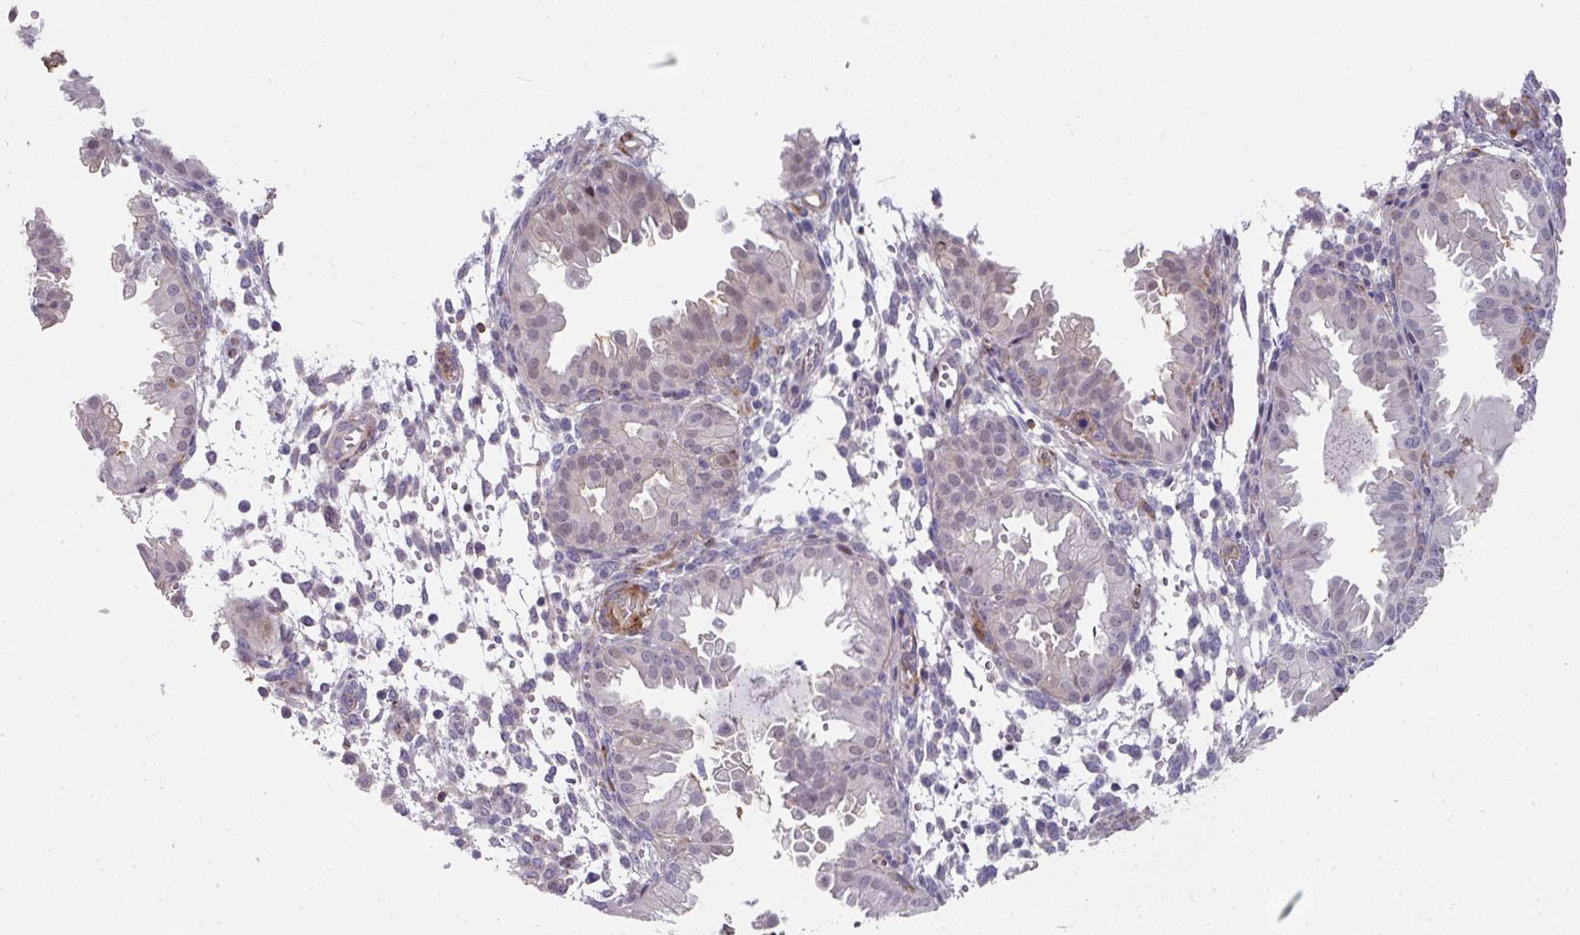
{"staining": {"intensity": "negative", "quantity": "none", "location": "none"}, "tissue": "endometrium", "cell_type": "Cells in endometrial stroma", "image_type": "normal", "snomed": [{"axis": "morphology", "description": "Normal tissue, NOS"}, {"axis": "topography", "description": "Endometrium"}], "caption": "A photomicrograph of human endometrium is negative for staining in cells in endometrial stroma. (DAB (3,3'-diaminobenzidine) IHC, high magnification).", "gene": "BEND5", "patient": {"sex": "female", "age": 33}}